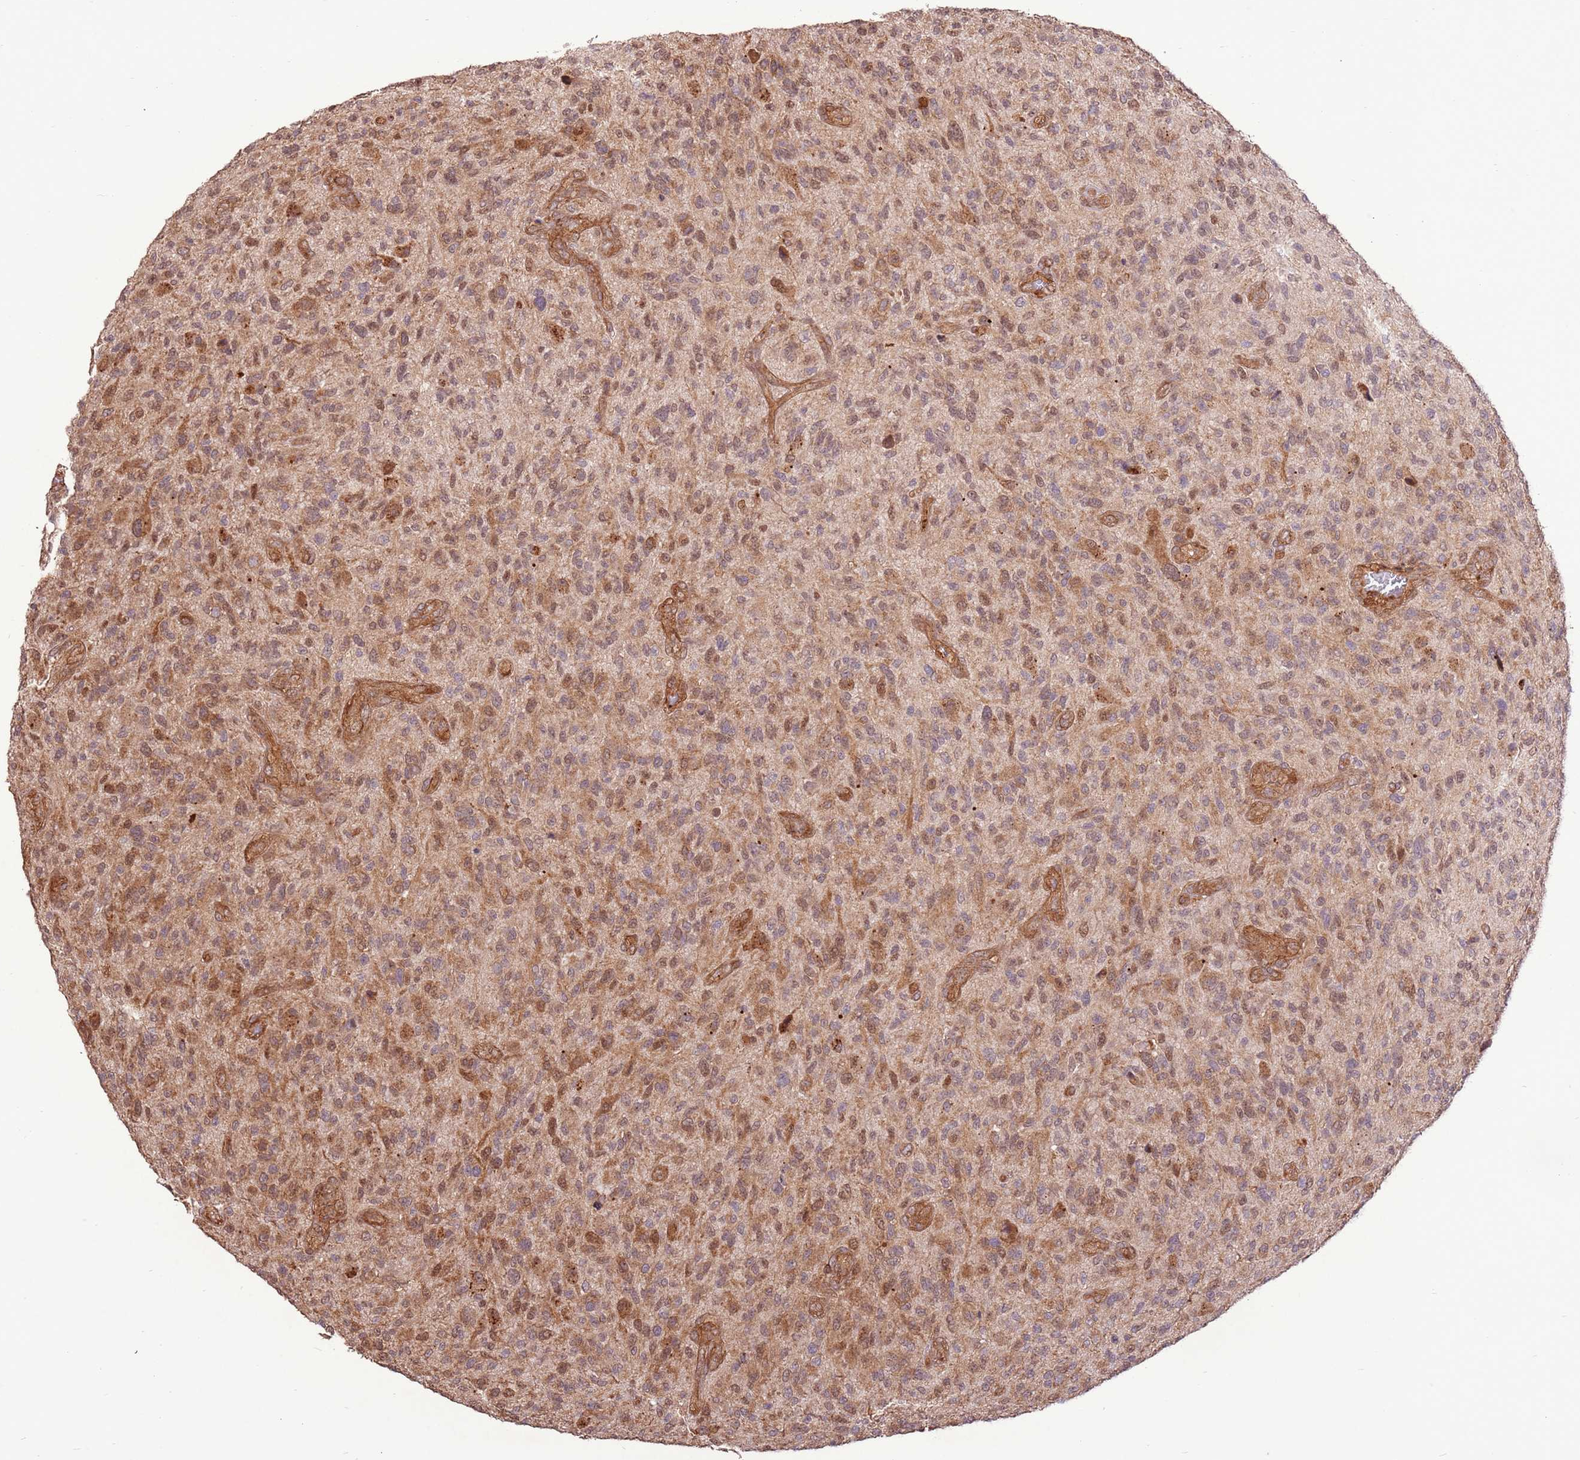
{"staining": {"intensity": "moderate", "quantity": "25%-75%", "location": "cytoplasmic/membranous,nuclear"}, "tissue": "glioma", "cell_type": "Tumor cells", "image_type": "cancer", "snomed": [{"axis": "morphology", "description": "Glioma, malignant, High grade"}, {"axis": "topography", "description": "Brain"}], "caption": "Immunohistochemical staining of human glioma displays moderate cytoplasmic/membranous and nuclear protein positivity in approximately 25%-75% of tumor cells.", "gene": "CCDC112", "patient": {"sex": "male", "age": 47}}